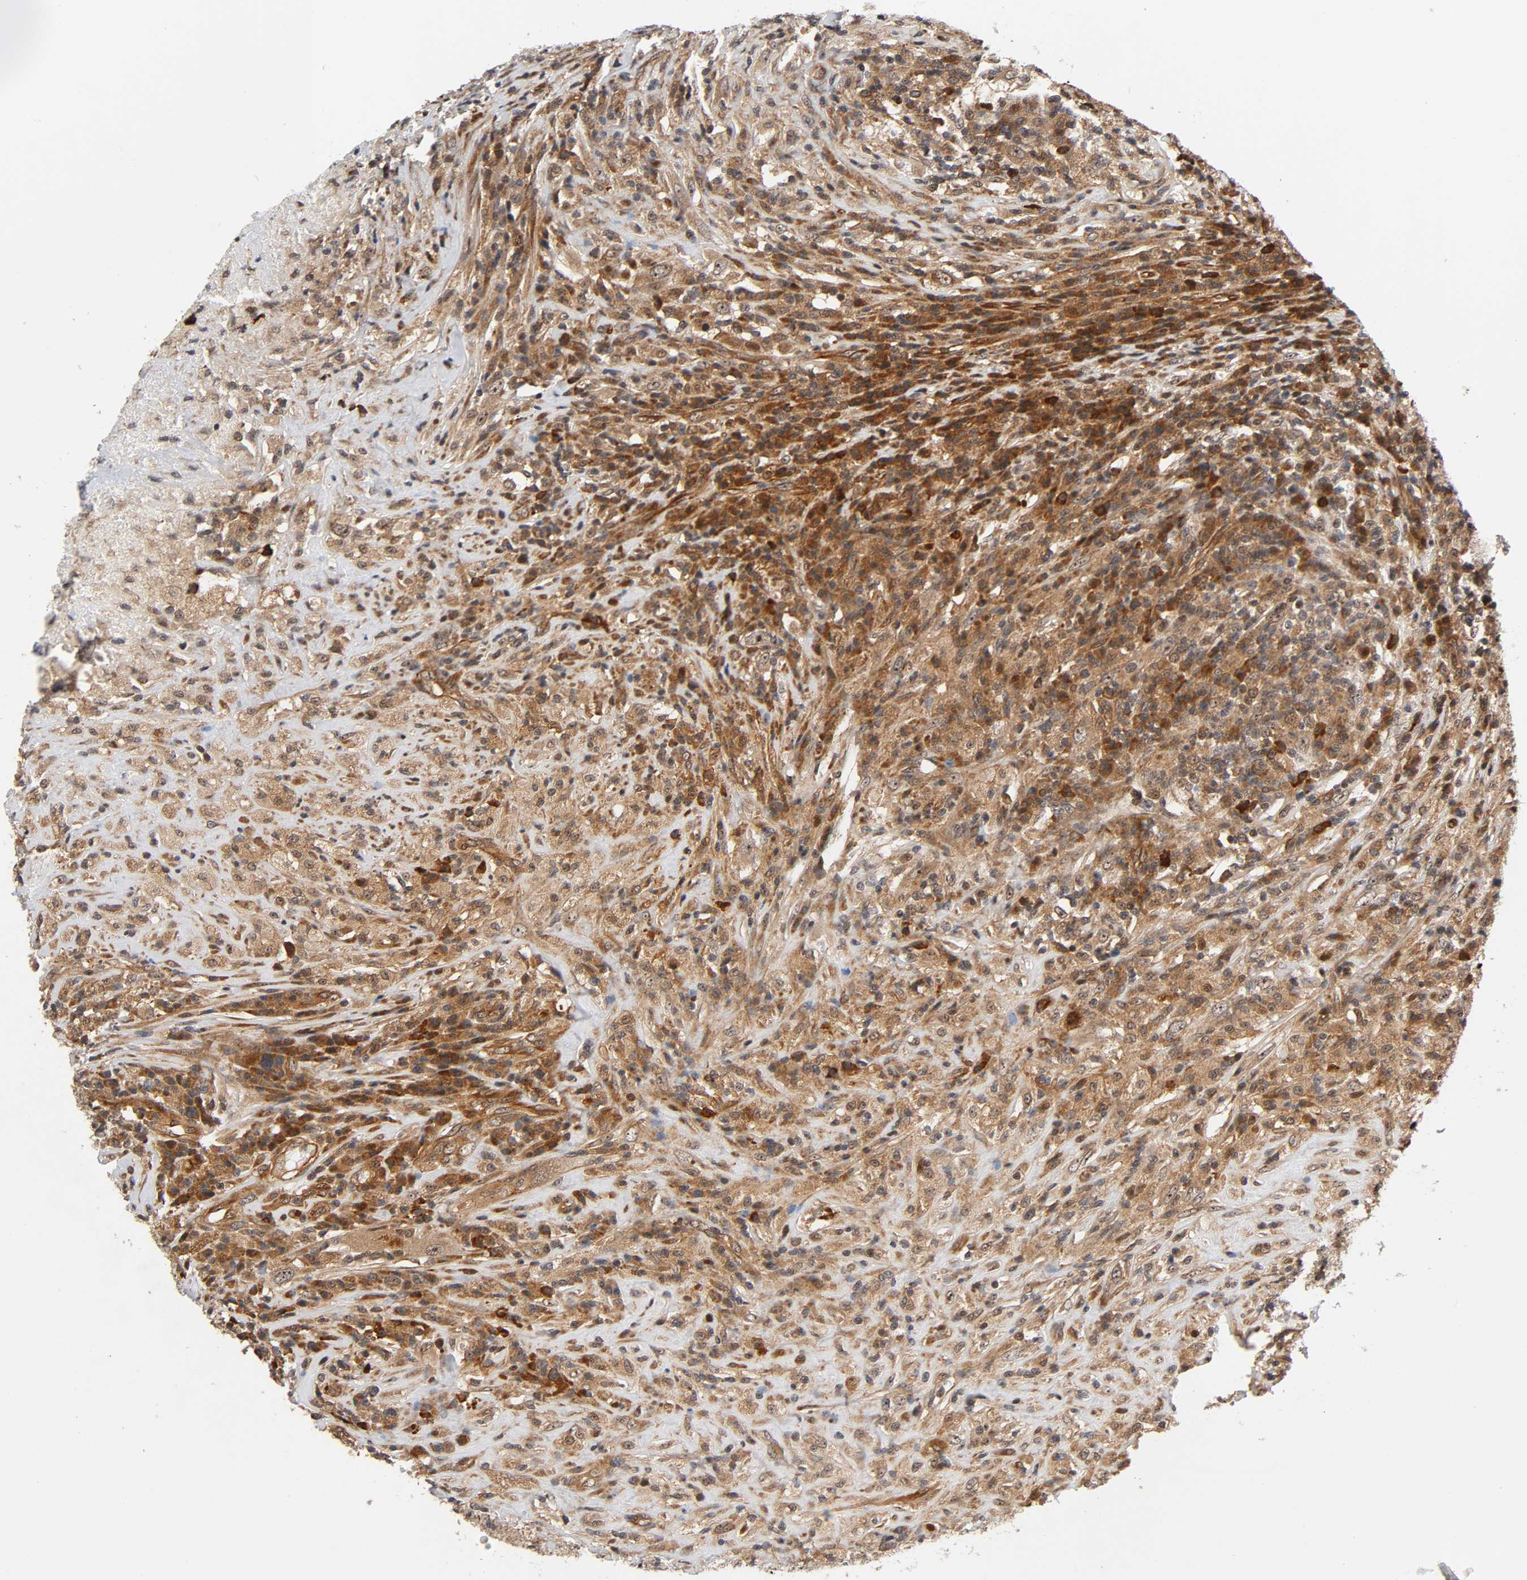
{"staining": {"intensity": "weak", "quantity": ">75%", "location": "cytoplasmic/membranous"}, "tissue": "testis cancer", "cell_type": "Tumor cells", "image_type": "cancer", "snomed": [{"axis": "morphology", "description": "Necrosis, NOS"}, {"axis": "morphology", "description": "Carcinoma, Embryonal, NOS"}, {"axis": "topography", "description": "Testis"}], "caption": "A histopathology image showing weak cytoplasmic/membranous expression in about >75% of tumor cells in testis embryonal carcinoma, as visualized by brown immunohistochemical staining.", "gene": "IQCJ-SCHIP1", "patient": {"sex": "male", "age": 19}}